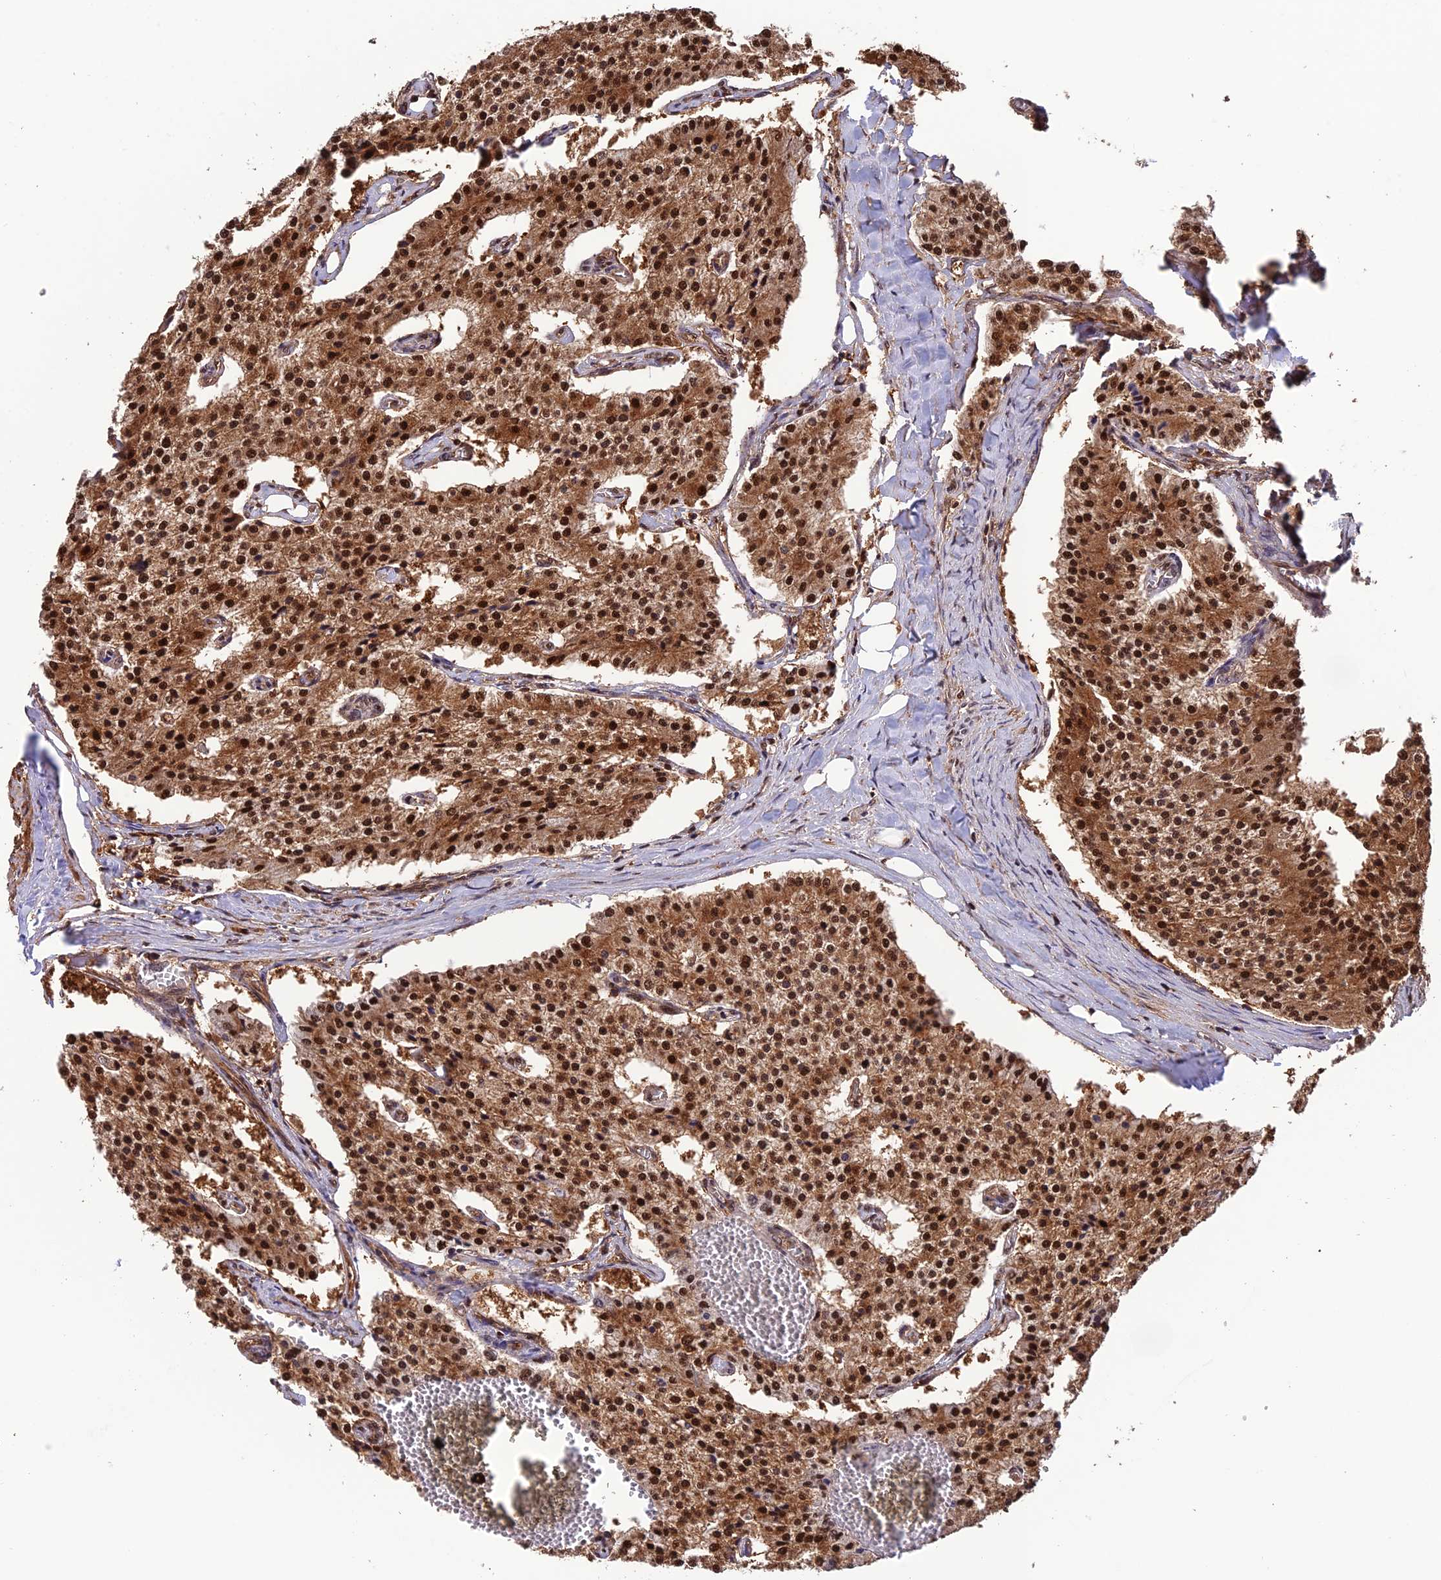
{"staining": {"intensity": "strong", "quantity": ">75%", "location": "cytoplasmic/membranous,nuclear"}, "tissue": "carcinoid", "cell_type": "Tumor cells", "image_type": "cancer", "snomed": [{"axis": "morphology", "description": "Carcinoid, malignant, NOS"}, {"axis": "topography", "description": "Colon"}], "caption": "Malignant carcinoid stained with a brown dye reveals strong cytoplasmic/membranous and nuclear positive positivity in about >75% of tumor cells.", "gene": "PSMB3", "patient": {"sex": "female", "age": 52}}